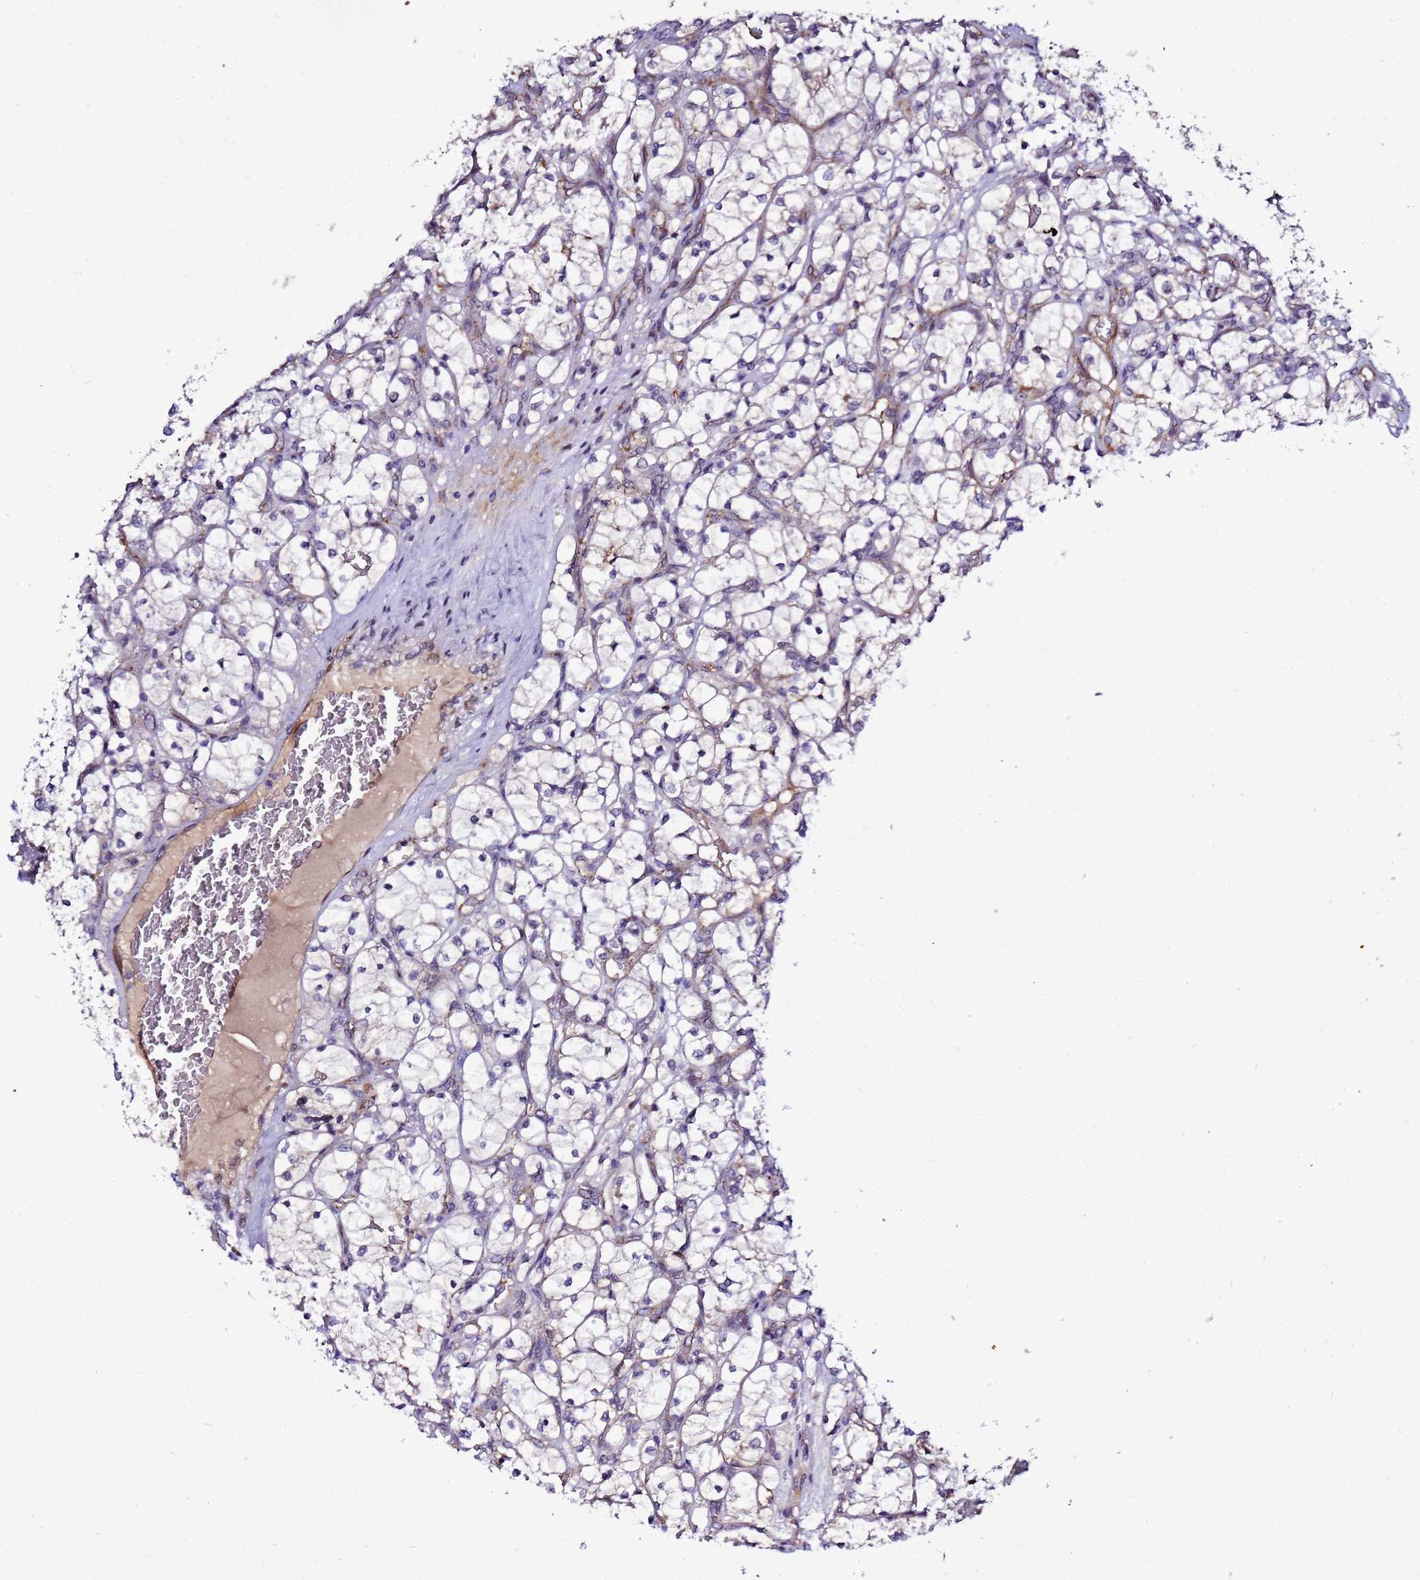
{"staining": {"intensity": "weak", "quantity": "<25%", "location": "cytoplasmic/membranous"}, "tissue": "renal cancer", "cell_type": "Tumor cells", "image_type": "cancer", "snomed": [{"axis": "morphology", "description": "Adenocarcinoma, NOS"}, {"axis": "topography", "description": "Kidney"}], "caption": "Histopathology image shows no protein positivity in tumor cells of adenocarcinoma (renal) tissue. (DAB (3,3'-diaminobenzidine) immunohistochemistry (IHC) with hematoxylin counter stain).", "gene": "NOL8", "patient": {"sex": "female", "age": 69}}